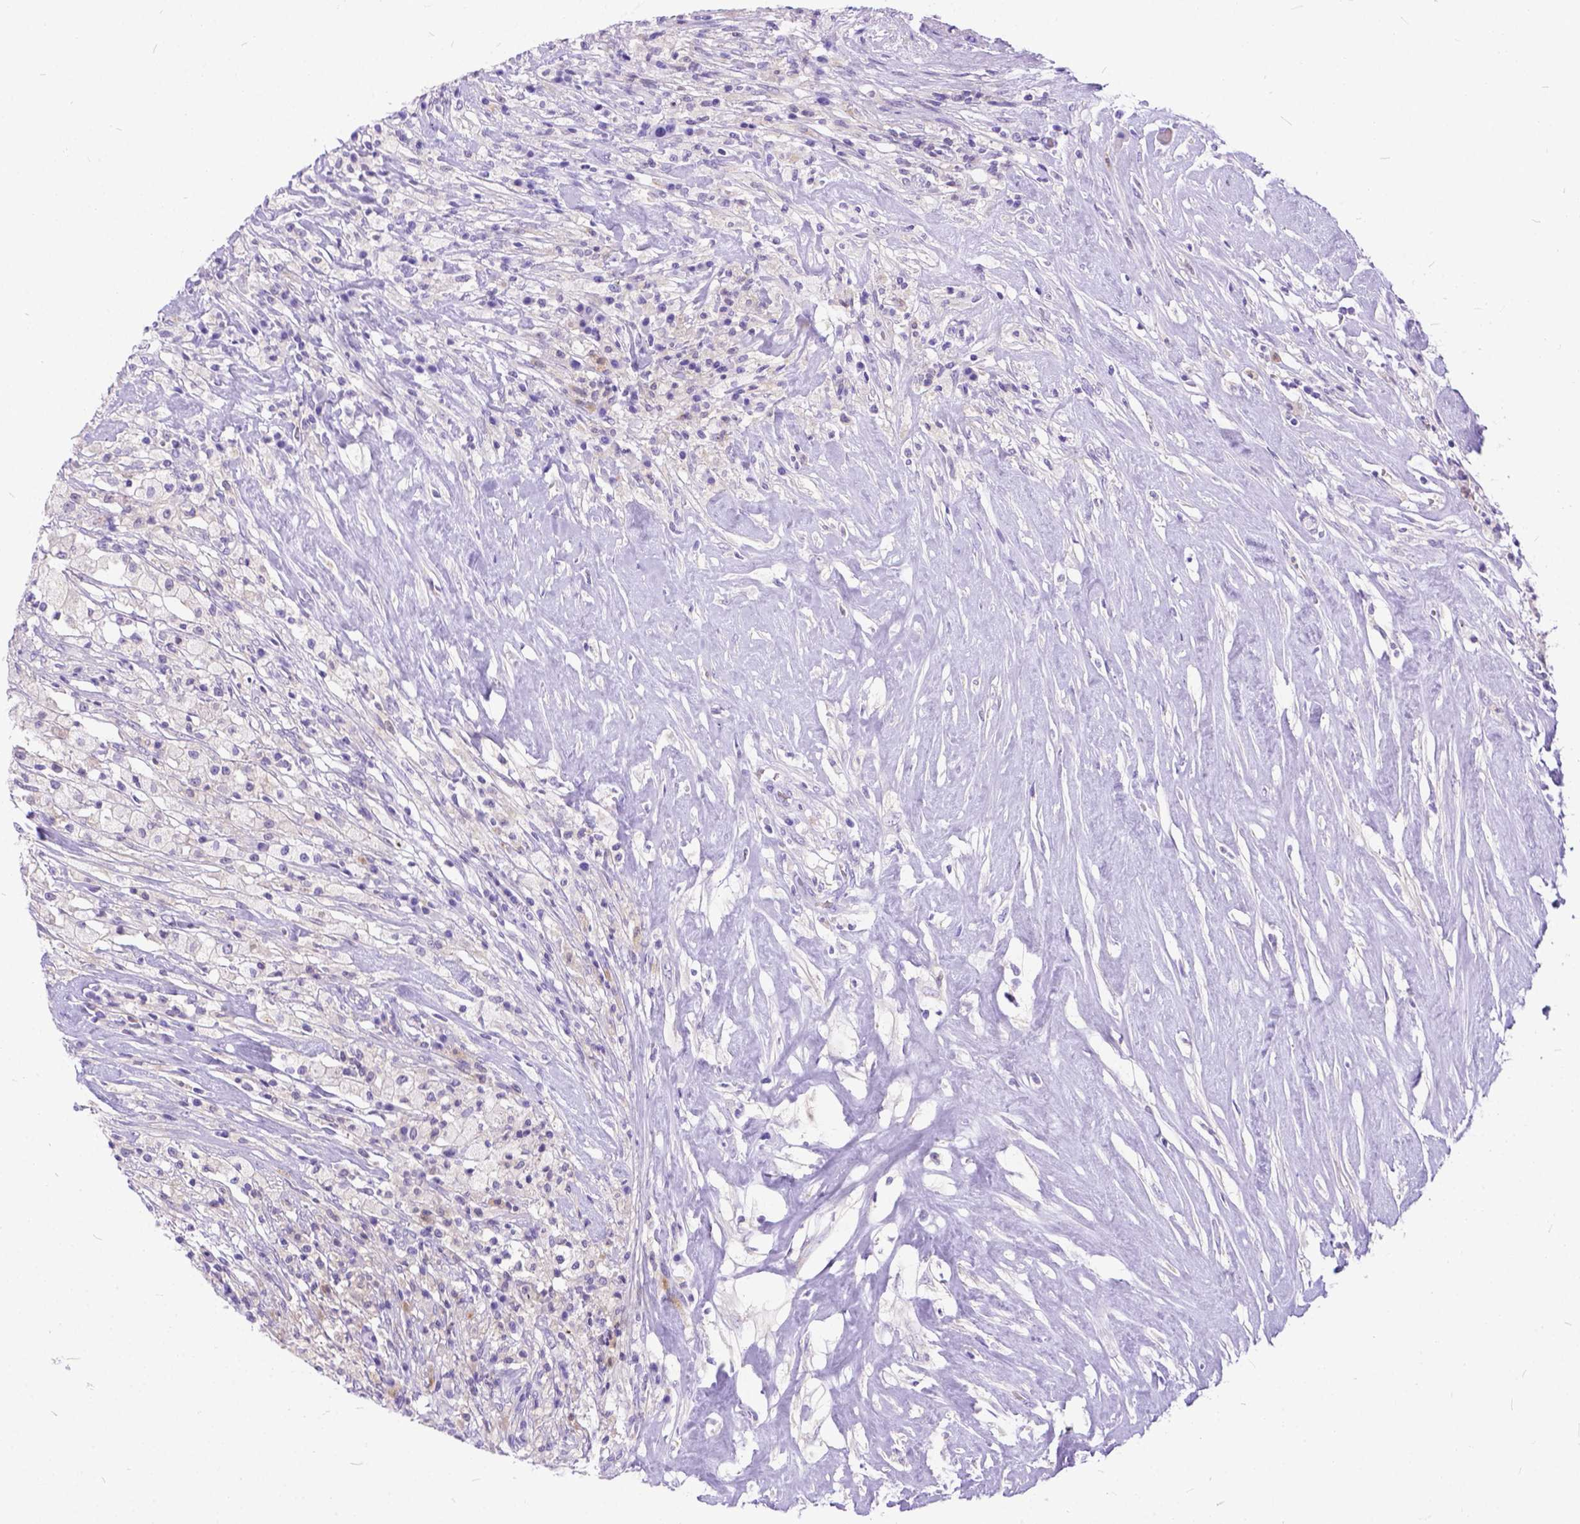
{"staining": {"intensity": "weak", "quantity": "25%-75%", "location": "cytoplasmic/membranous"}, "tissue": "testis cancer", "cell_type": "Tumor cells", "image_type": "cancer", "snomed": [{"axis": "morphology", "description": "Necrosis, NOS"}, {"axis": "morphology", "description": "Carcinoma, Embryonal, NOS"}, {"axis": "topography", "description": "Testis"}], "caption": "The micrograph shows immunohistochemical staining of testis embryonal carcinoma. There is weak cytoplasmic/membranous positivity is identified in about 25%-75% of tumor cells. (DAB (3,3'-diaminobenzidine) = brown stain, brightfield microscopy at high magnification).", "gene": "TMEM169", "patient": {"sex": "male", "age": 19}}